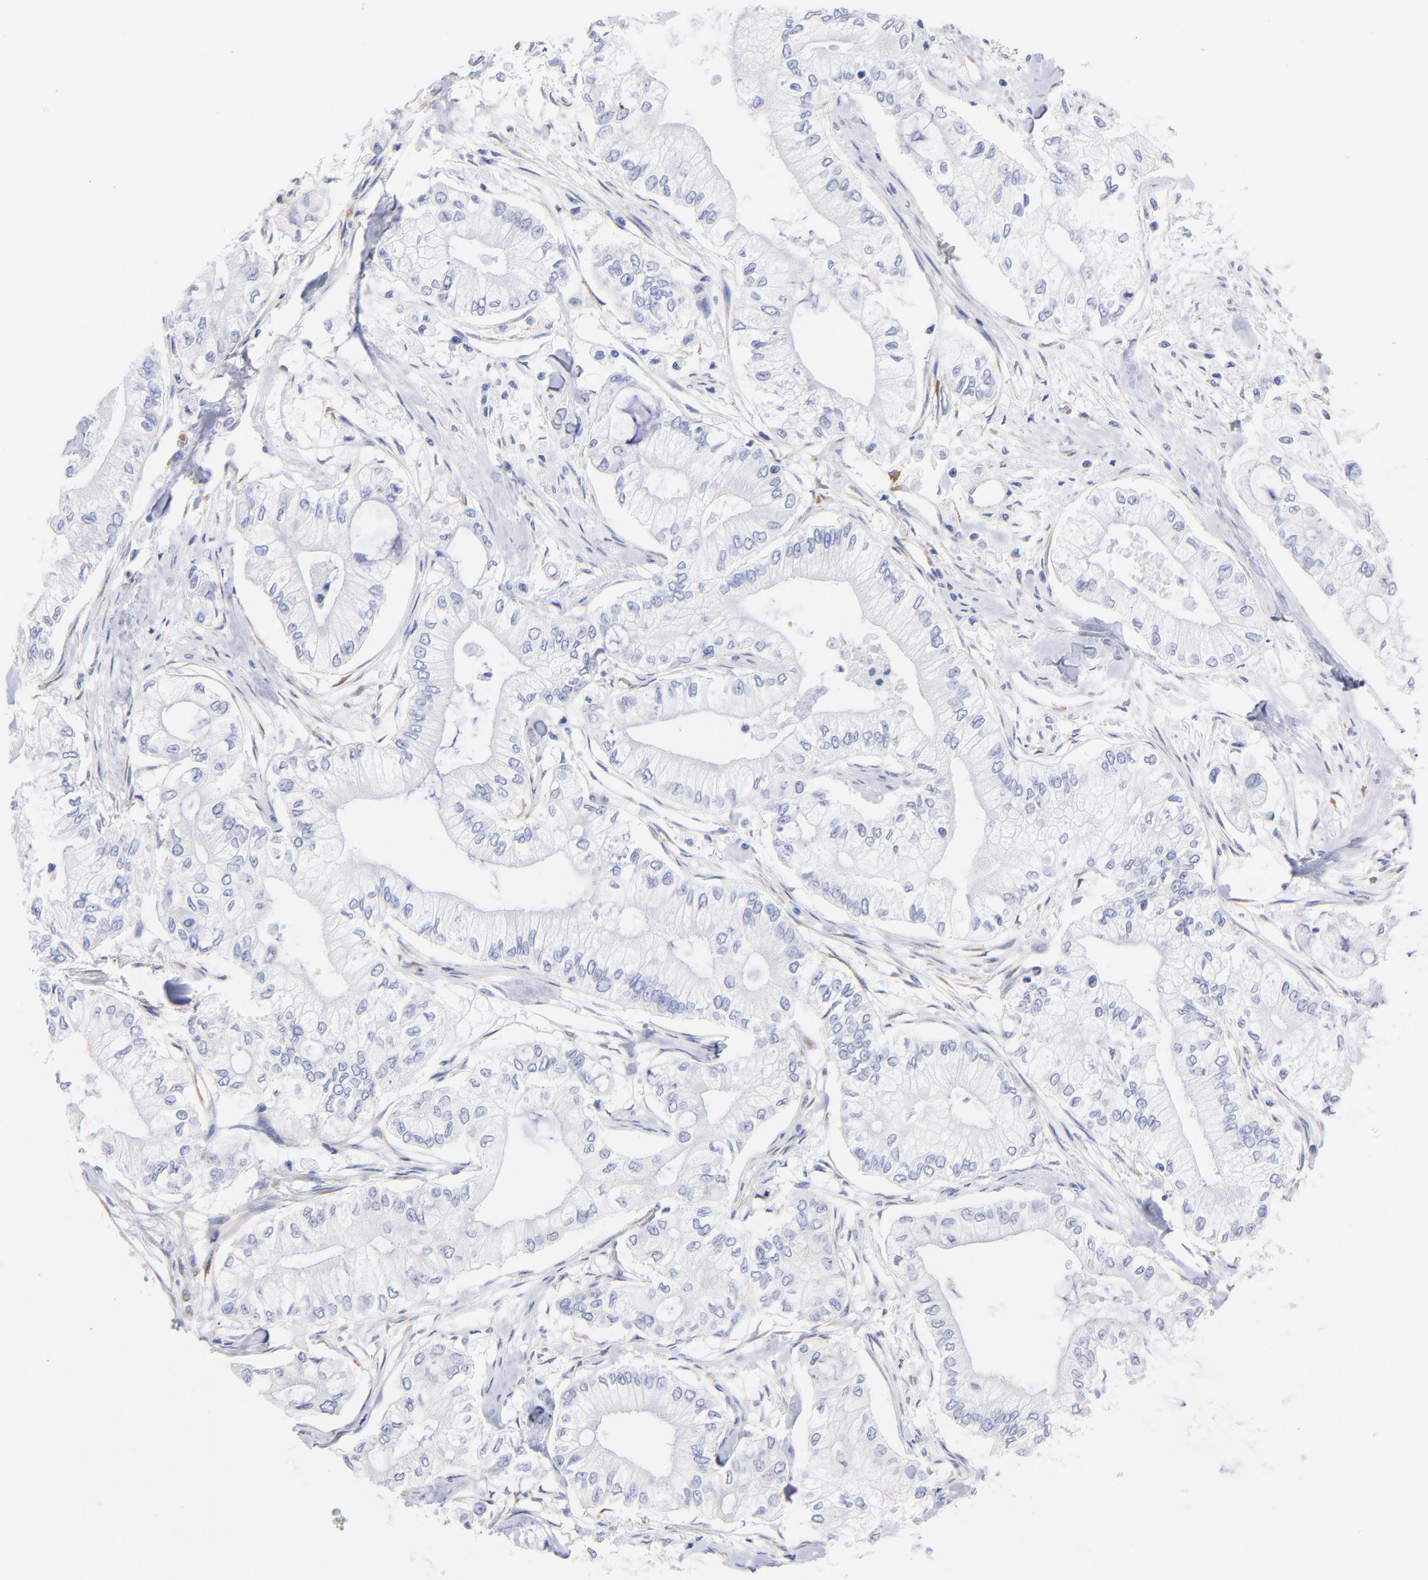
{"staining": {"intensity": "negative", "quantity": "none", "location": "none"}, "tissue": "pancreatic cancer", "cell_type": "Tumor cells", "image_type": "cancer", "snomed": [{"axis": "morphology", "description": "Adenocarcinoma, NOS"}, {"axis": "topography", "description": "Pancreas"}], "caption": "This is an immunohistochemistry image of human adenocarcinoma (pancreatic). There is no staining in tumor cells.", "gene": "C1QTNF6", "patient": {"sex": "male", "age": 79}}